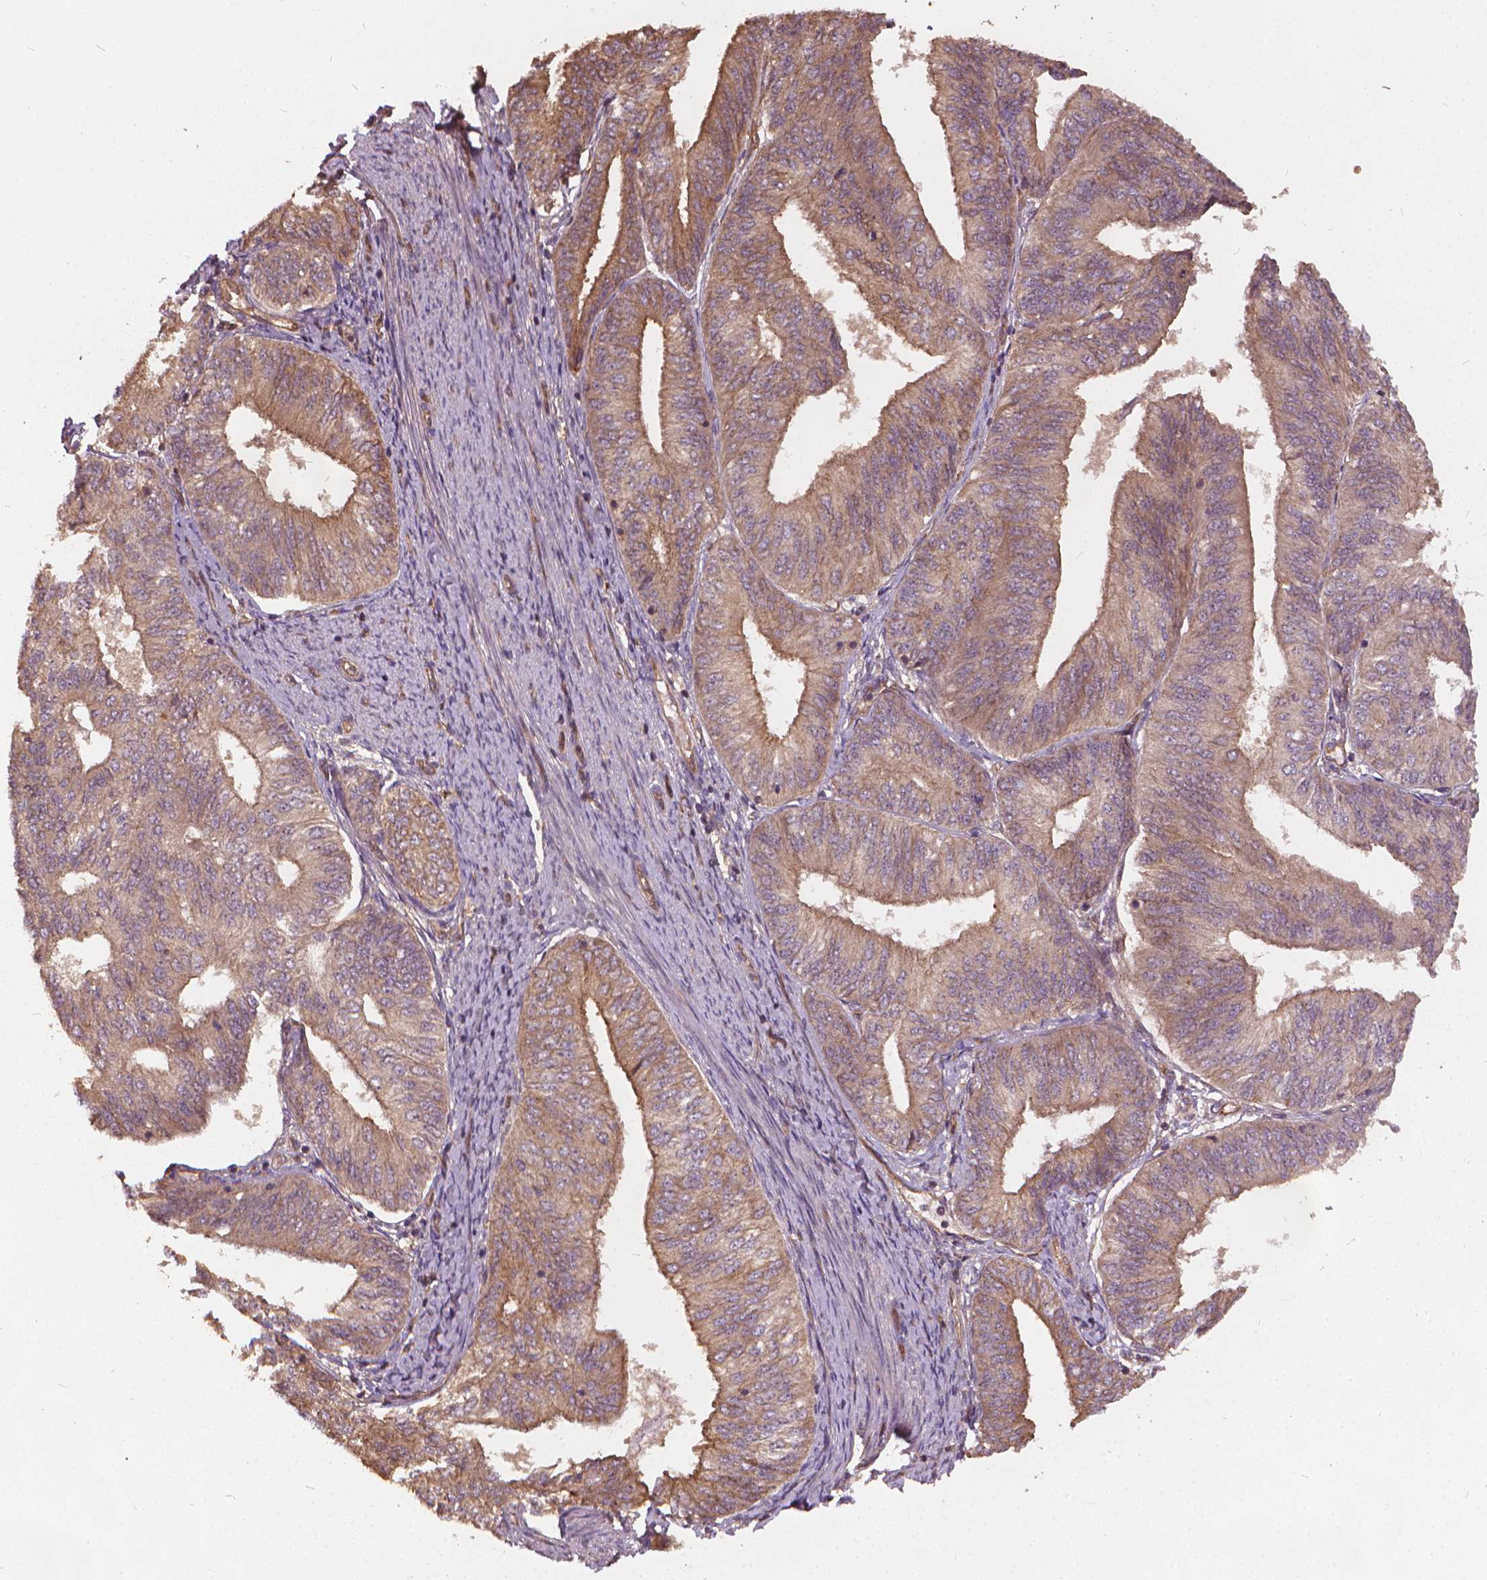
{"staining": {"intensity": "weak", "quantity": ">75%", "location": "cytoplasmic/membranous"}, "tissue": "endometrial cancer", "cell_type": "Tumor cells", "image_type": "cancer", "snomed": [{"axis": "morphology", "description": "Adenocarcinoma, NOS"}, {"axis": "topography", "description": "Endometrium"}], "caption": "The image demonstrates staining of adenocarcinoma (endometrial), revealing weak cytoplasmic/membranous protein staining (brown color) within tumor cells. Nuclei are stained in blue.", "gene": "UBXN2A", "patient": {"sex": "female", "age": 58}}